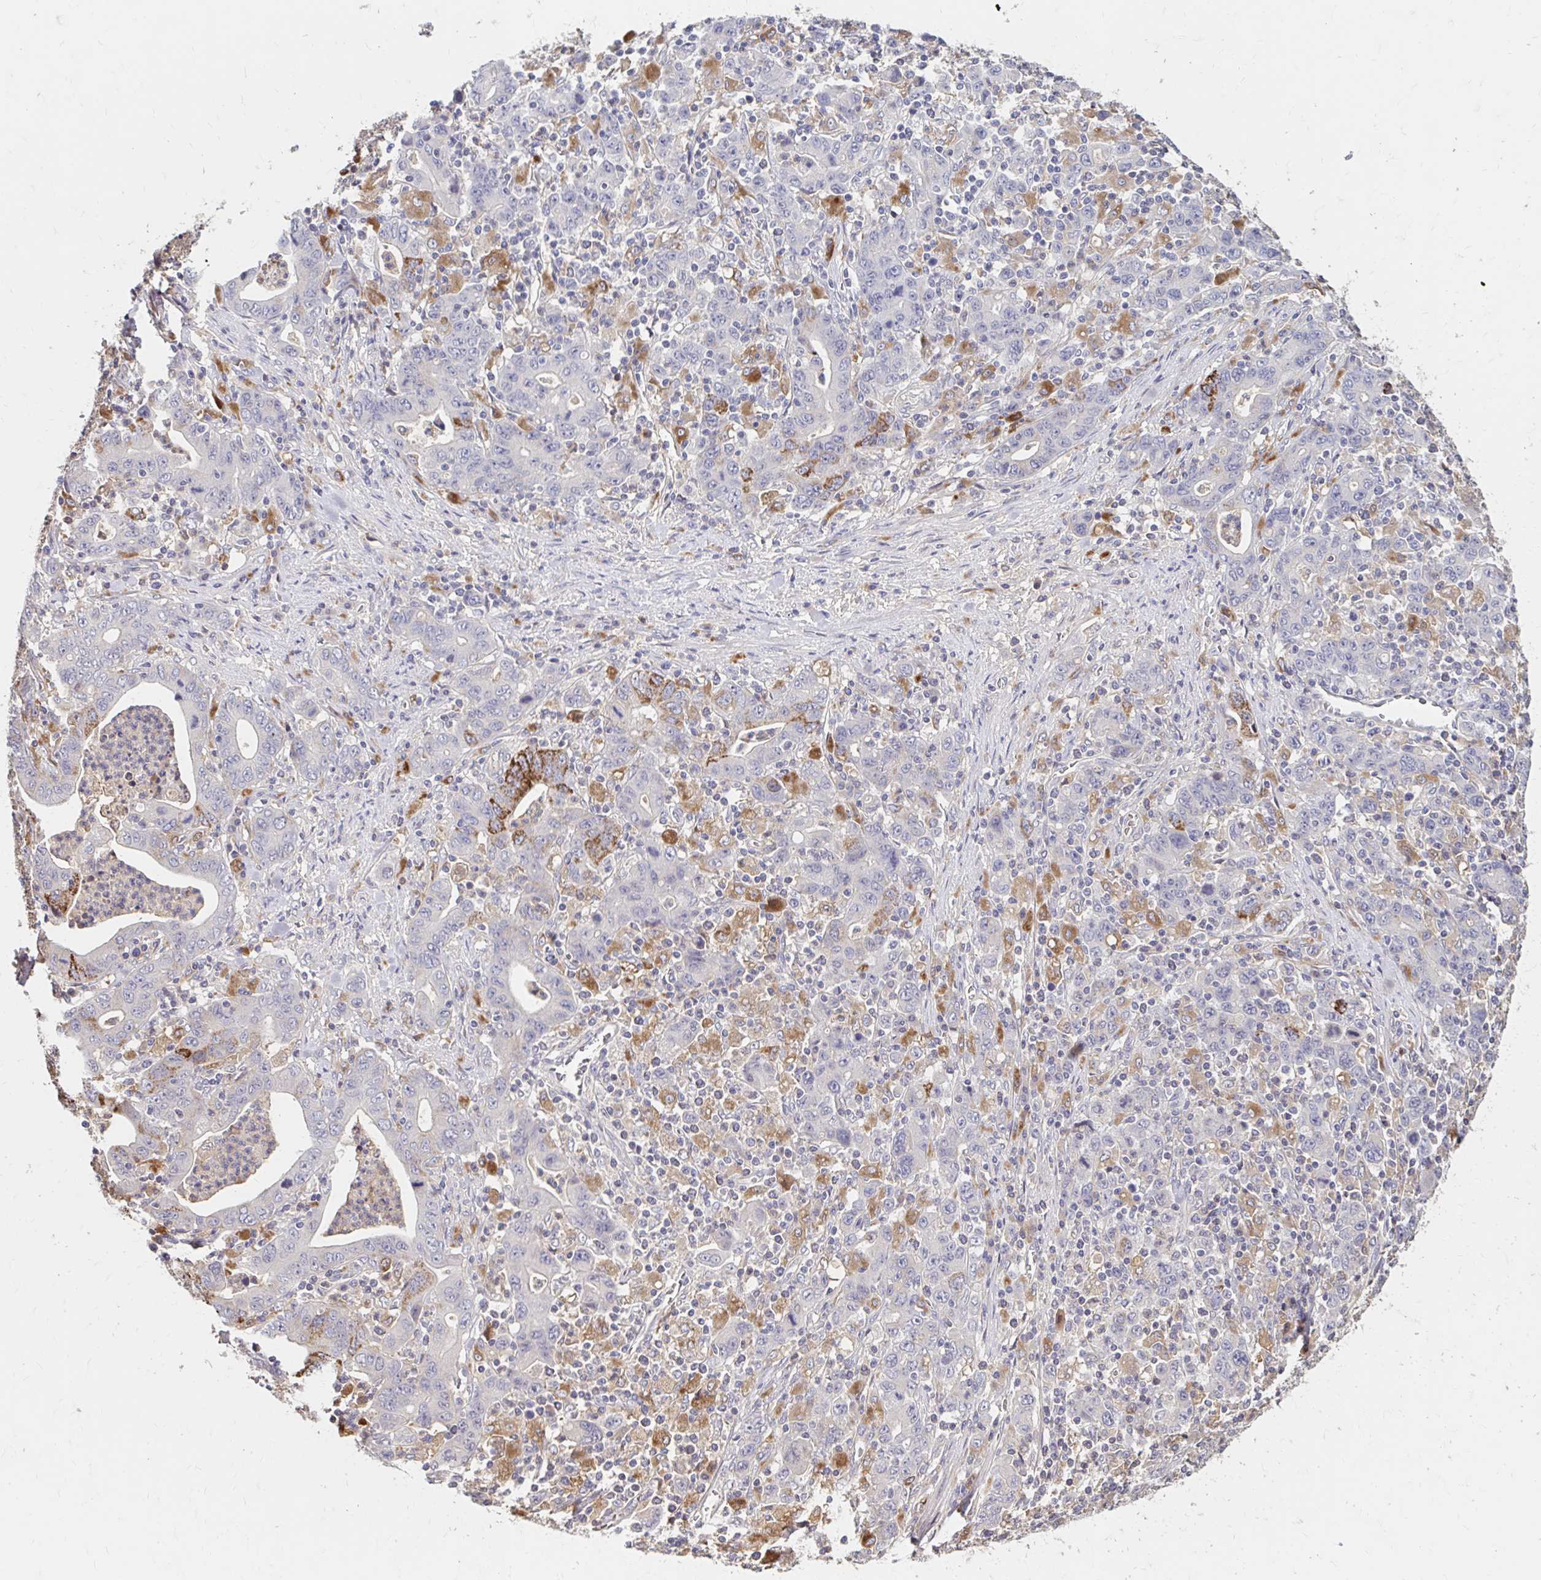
{"staining": {"intensity": "moderate", "quantity": "<25%", "location": "cytoplasmic/membranous"}, "tissue": "stomach cancer", "cell_type": "Tumor cells", "image_type": "cancer", "snomed": [{"axis": "morphology", "description": "Adenocarcinoma, NOS"}, {"axis": "topography", "description": "Stomach, upper"}], "caption": "A brown stain highlights moderate cytoplasmic/membranous positivity of a protein in human stomach adenocarcinoma tumor cells.", "gene": "HMGCS2", "patient": {"sex": "male", "age": 69}}